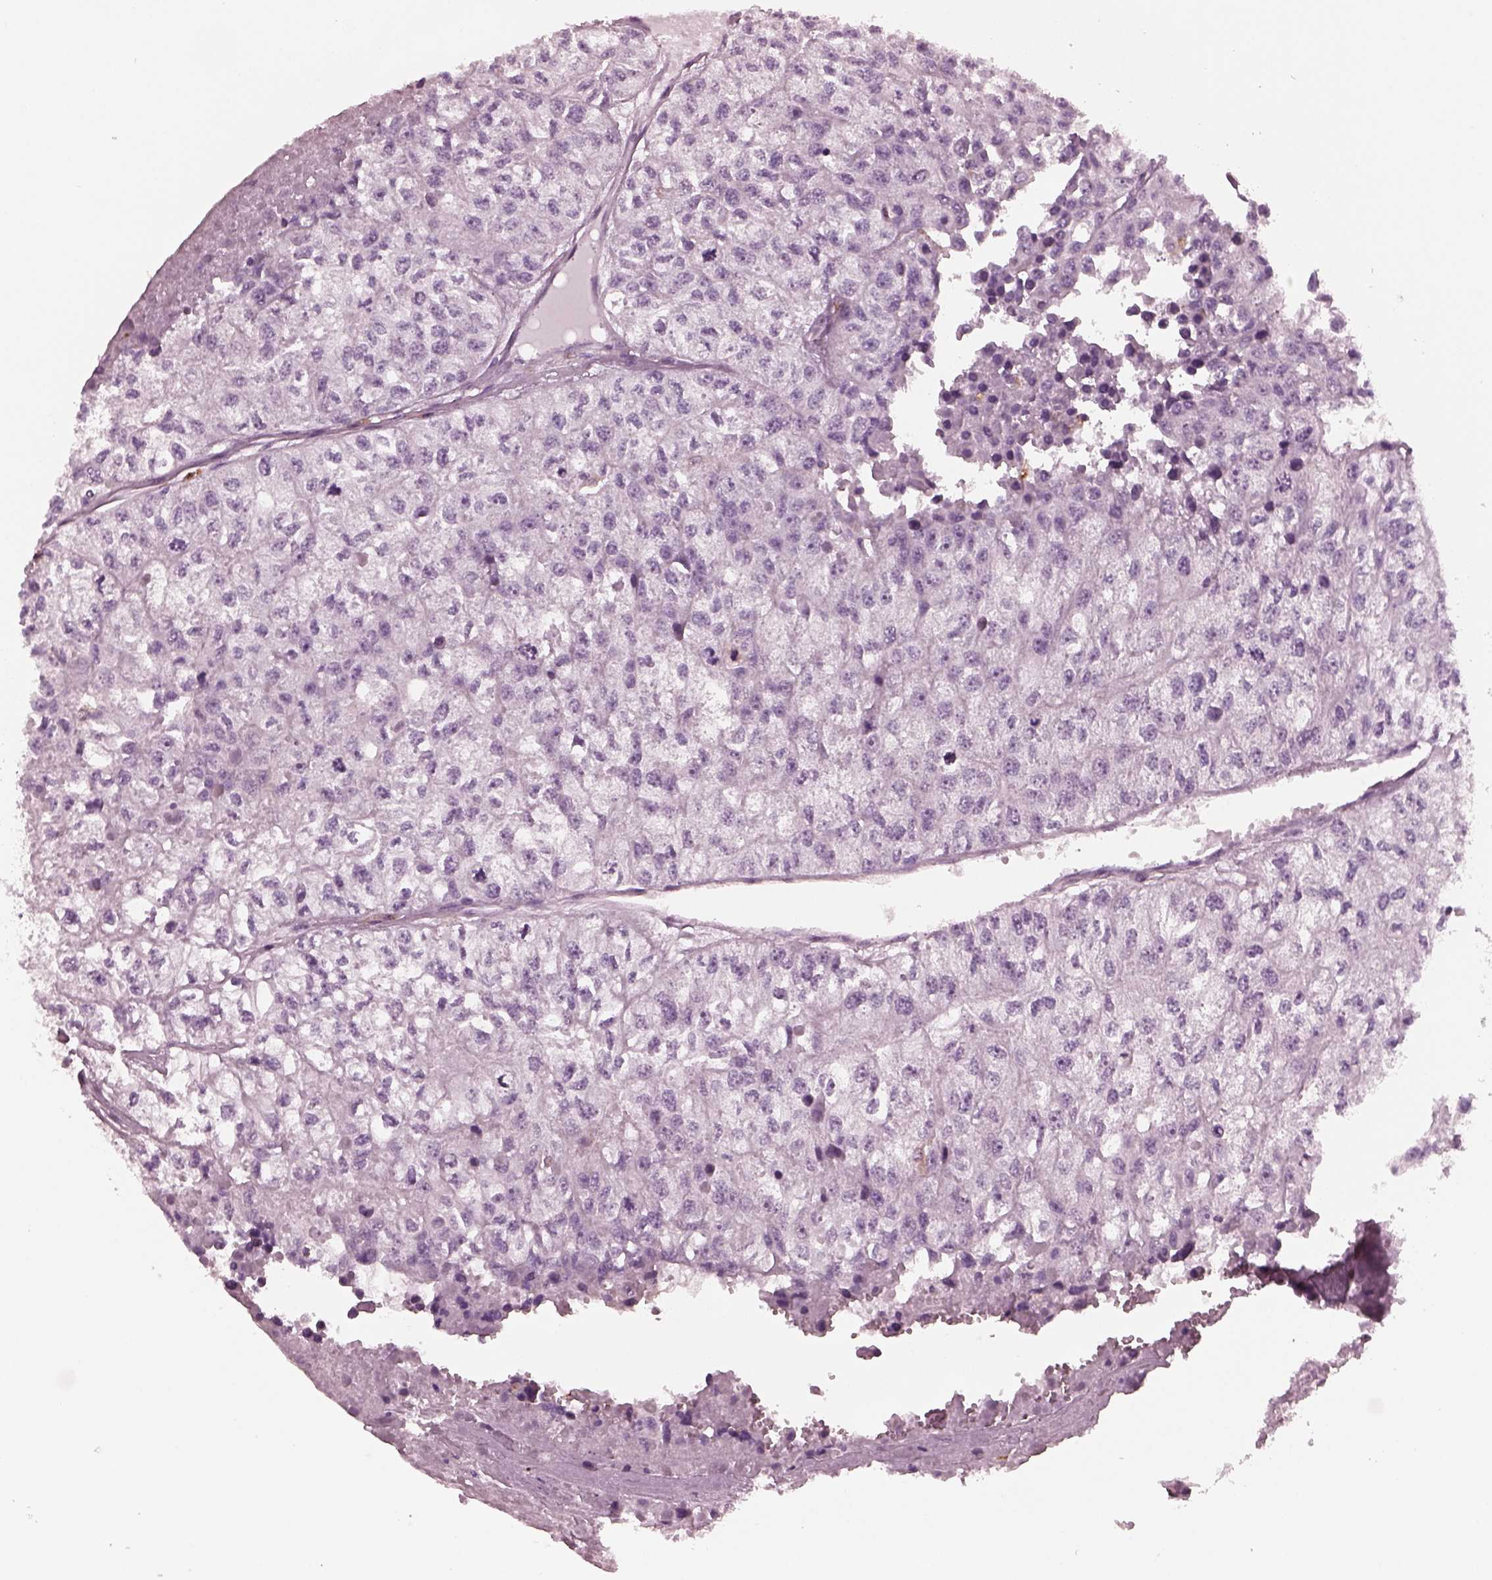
{"staining": {"intensity": "negative", "quantity": "none", "location": "none"}, "tissue": "renal cancer", "cell_type": "Tumor cells", "image_type": "cancer", "snomed": [{"axis": "morphology", "description": "Adenocarcinoma, NOS"}, {"axis": "topography", "description": "Kidney"}], "caption": "DAB immunohistochemical staining of human adenocarcinoma (renal) reveals no significant positivity in tumor cells.", "gene": "SLAMF8", "patient": {"sex": "male", "age": 56}}